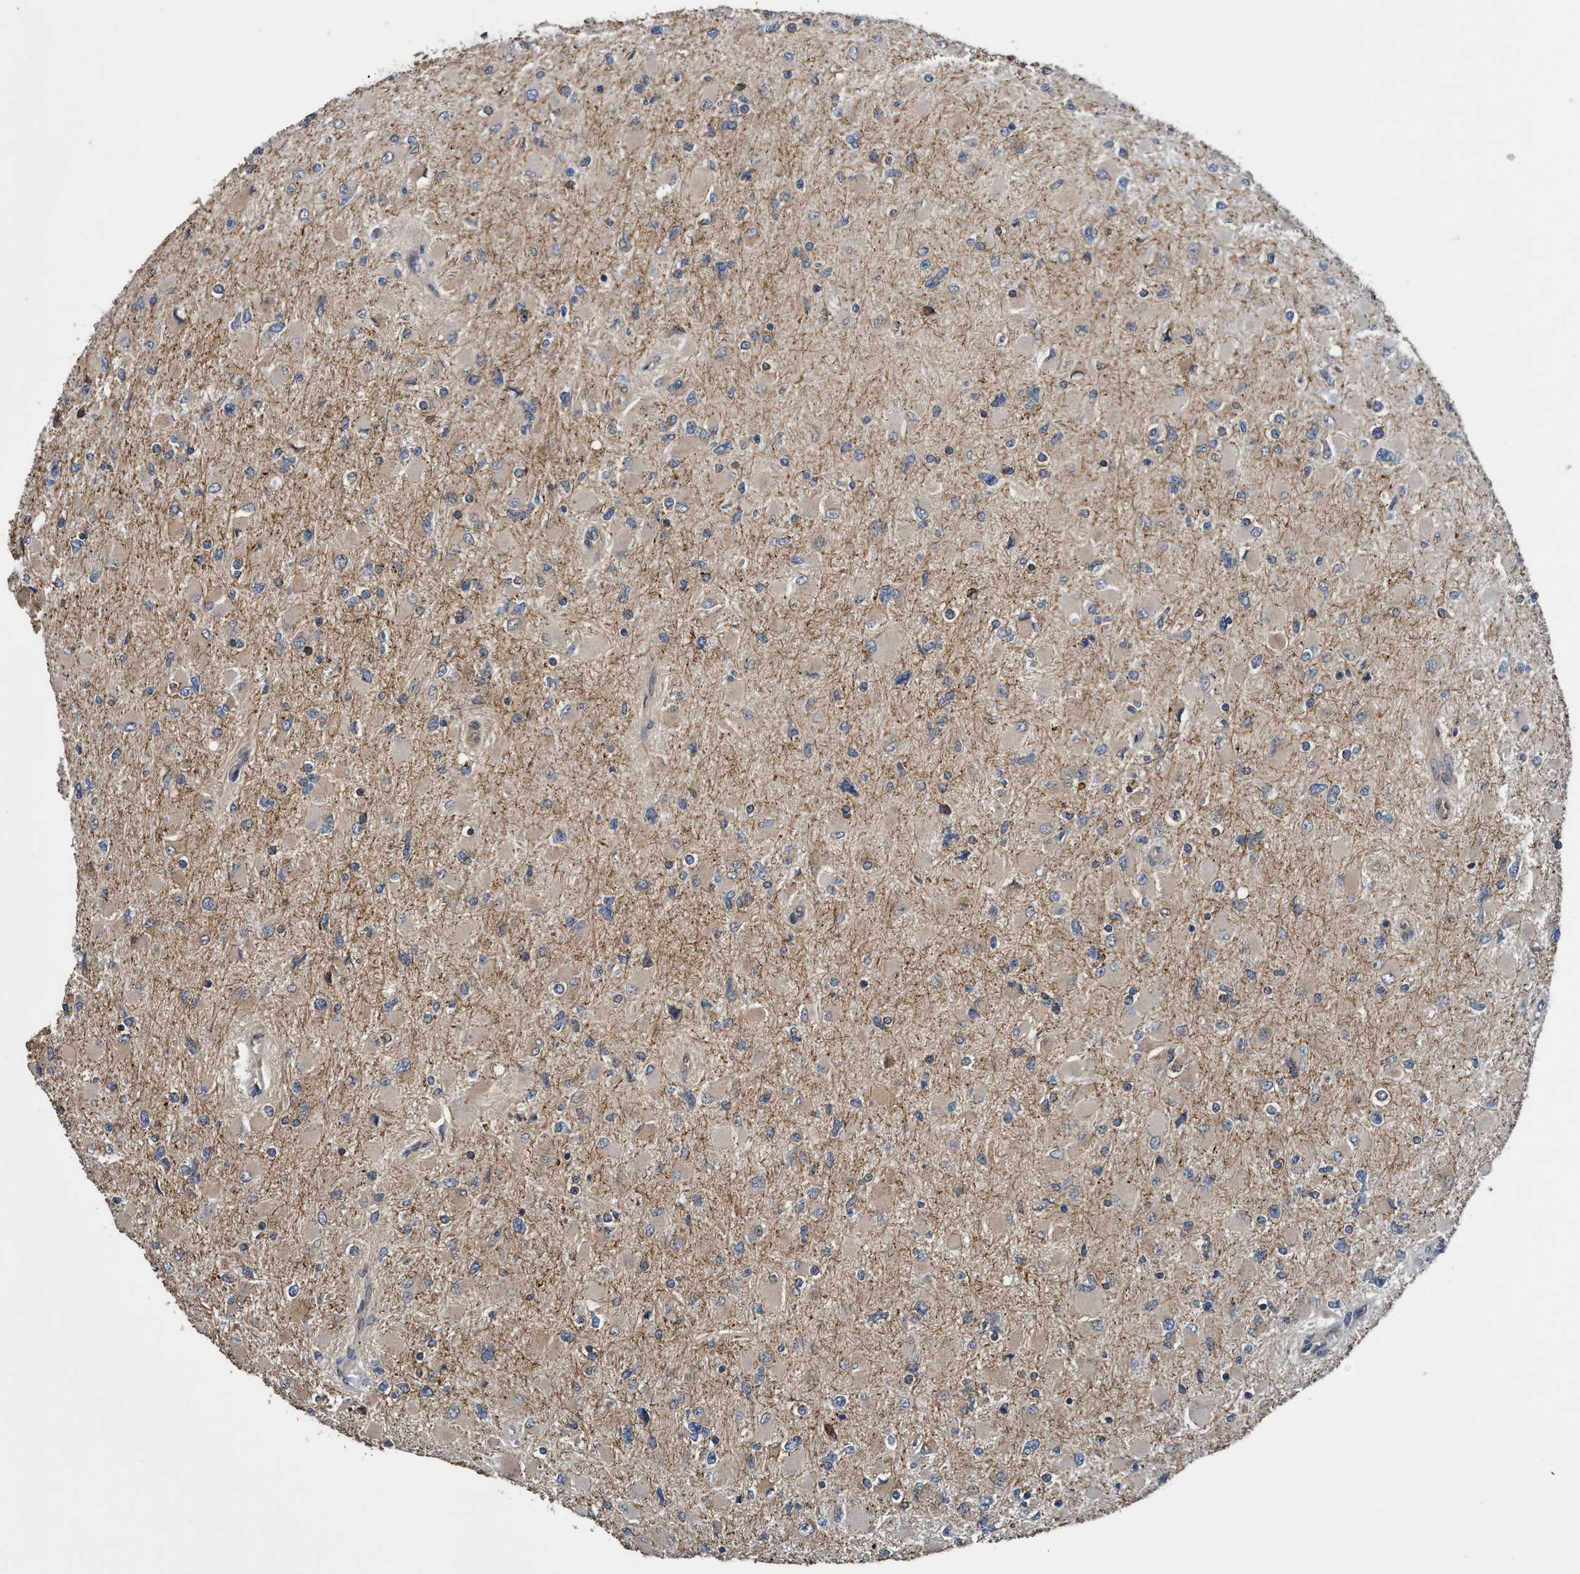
{"staining": {"intensity": "negative", "quantity": "none", "location": "none"}, "tissue": "glioma", "cell_type": "Tumor cells", "image_type": "cancer", "snomed": [{"axis": "morphology", "description": "Glioma, malignant, High grade"}, {"axis": "topography", "description": "Cerebral cortex"}], "caption": "IHC of malignant high-grade glioma demonstrates no expression in tumor cells.", "gene": "MACC1", "patient": {"sex": "female", "age": 36}}